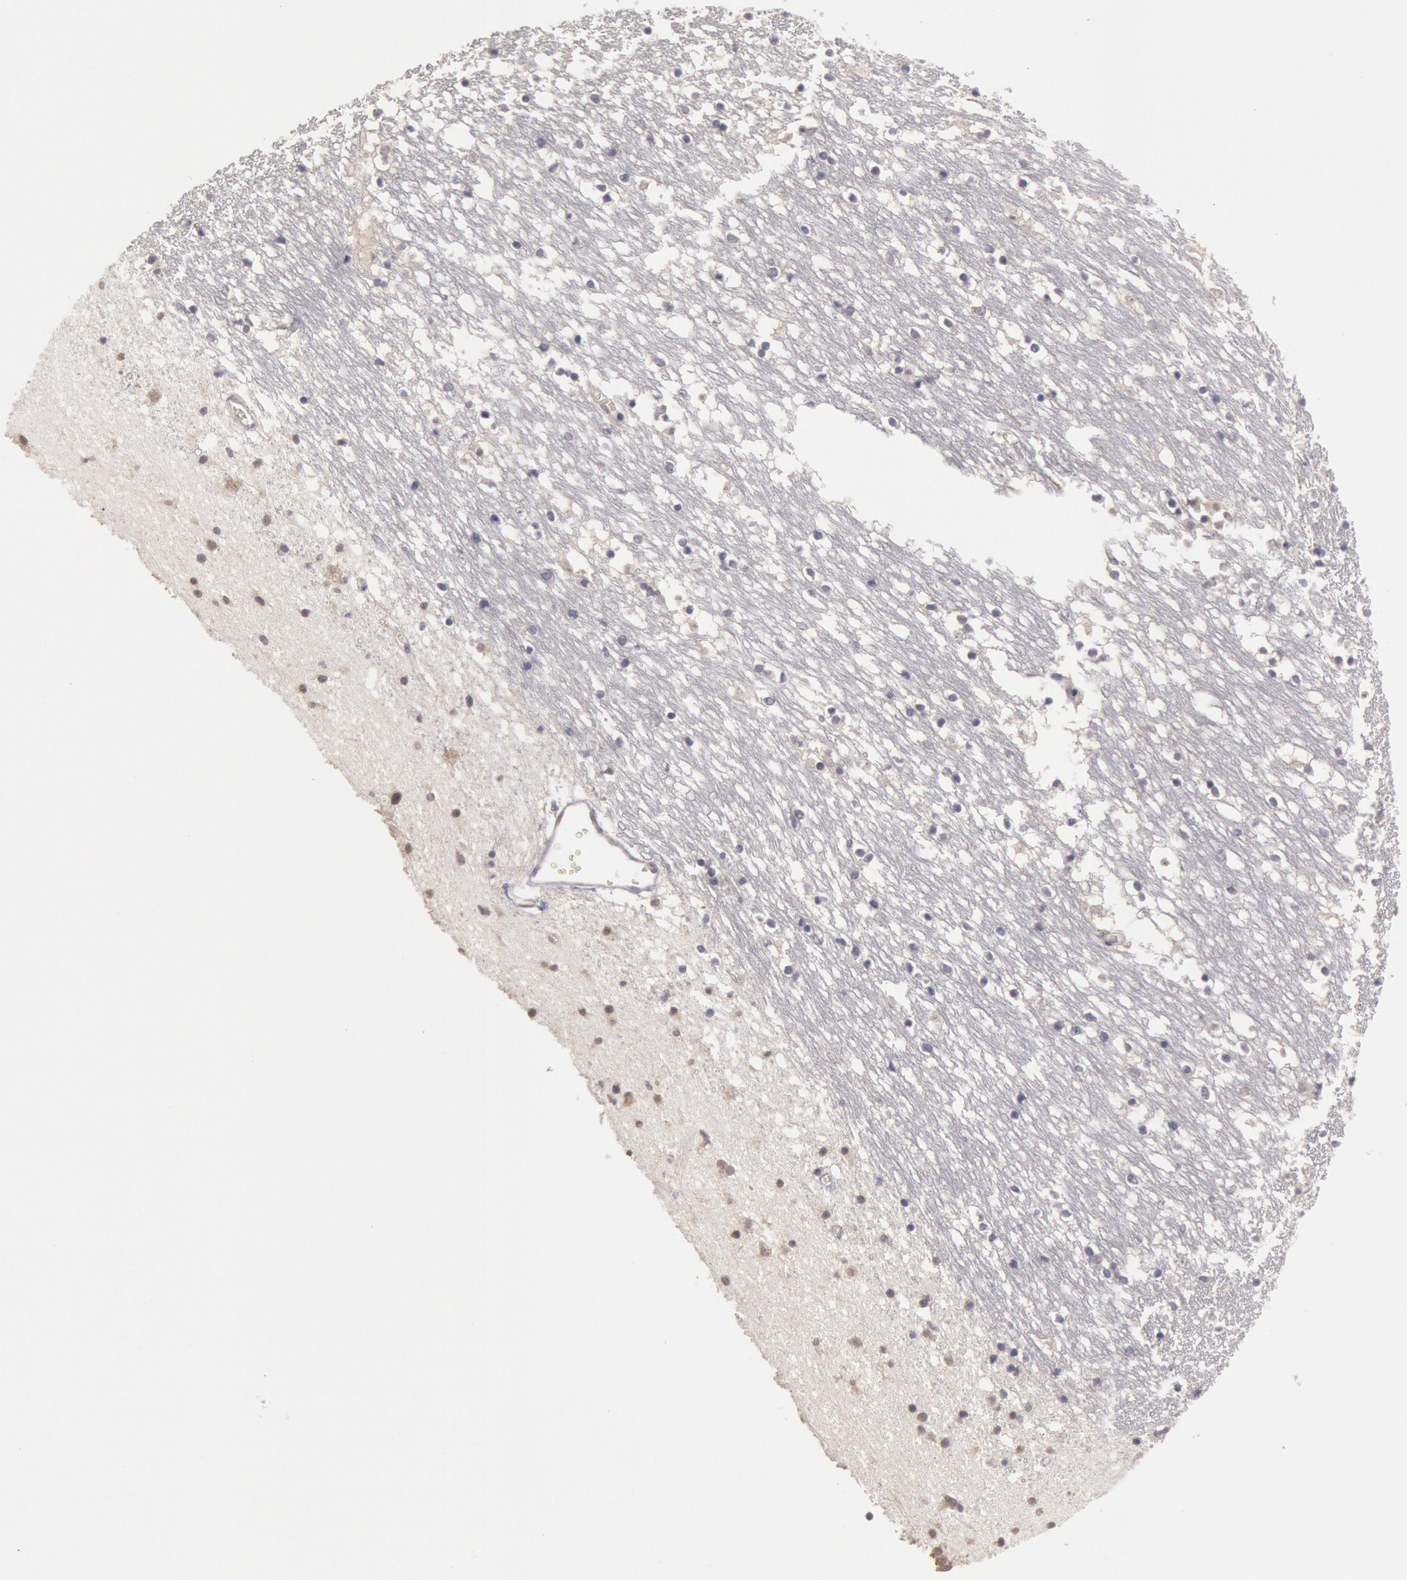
{"staining": {"intensity": "negative", "quantity": "none", "location": "none"}, "tissue": "caudate", "cell_type": "Glial cells", "image_type": "normal", "snomed": [{"axis": "morphology", "description": "Normal tissue, NOS"}, {"axis": "topography", "description": "Lateral ventricle wall"}], "caption": "Protein analysis of normal caudate shows no significant staining in glial cells.", "gene": "ZFP36L1", "patient": {"sex": "male", "age": 45}}